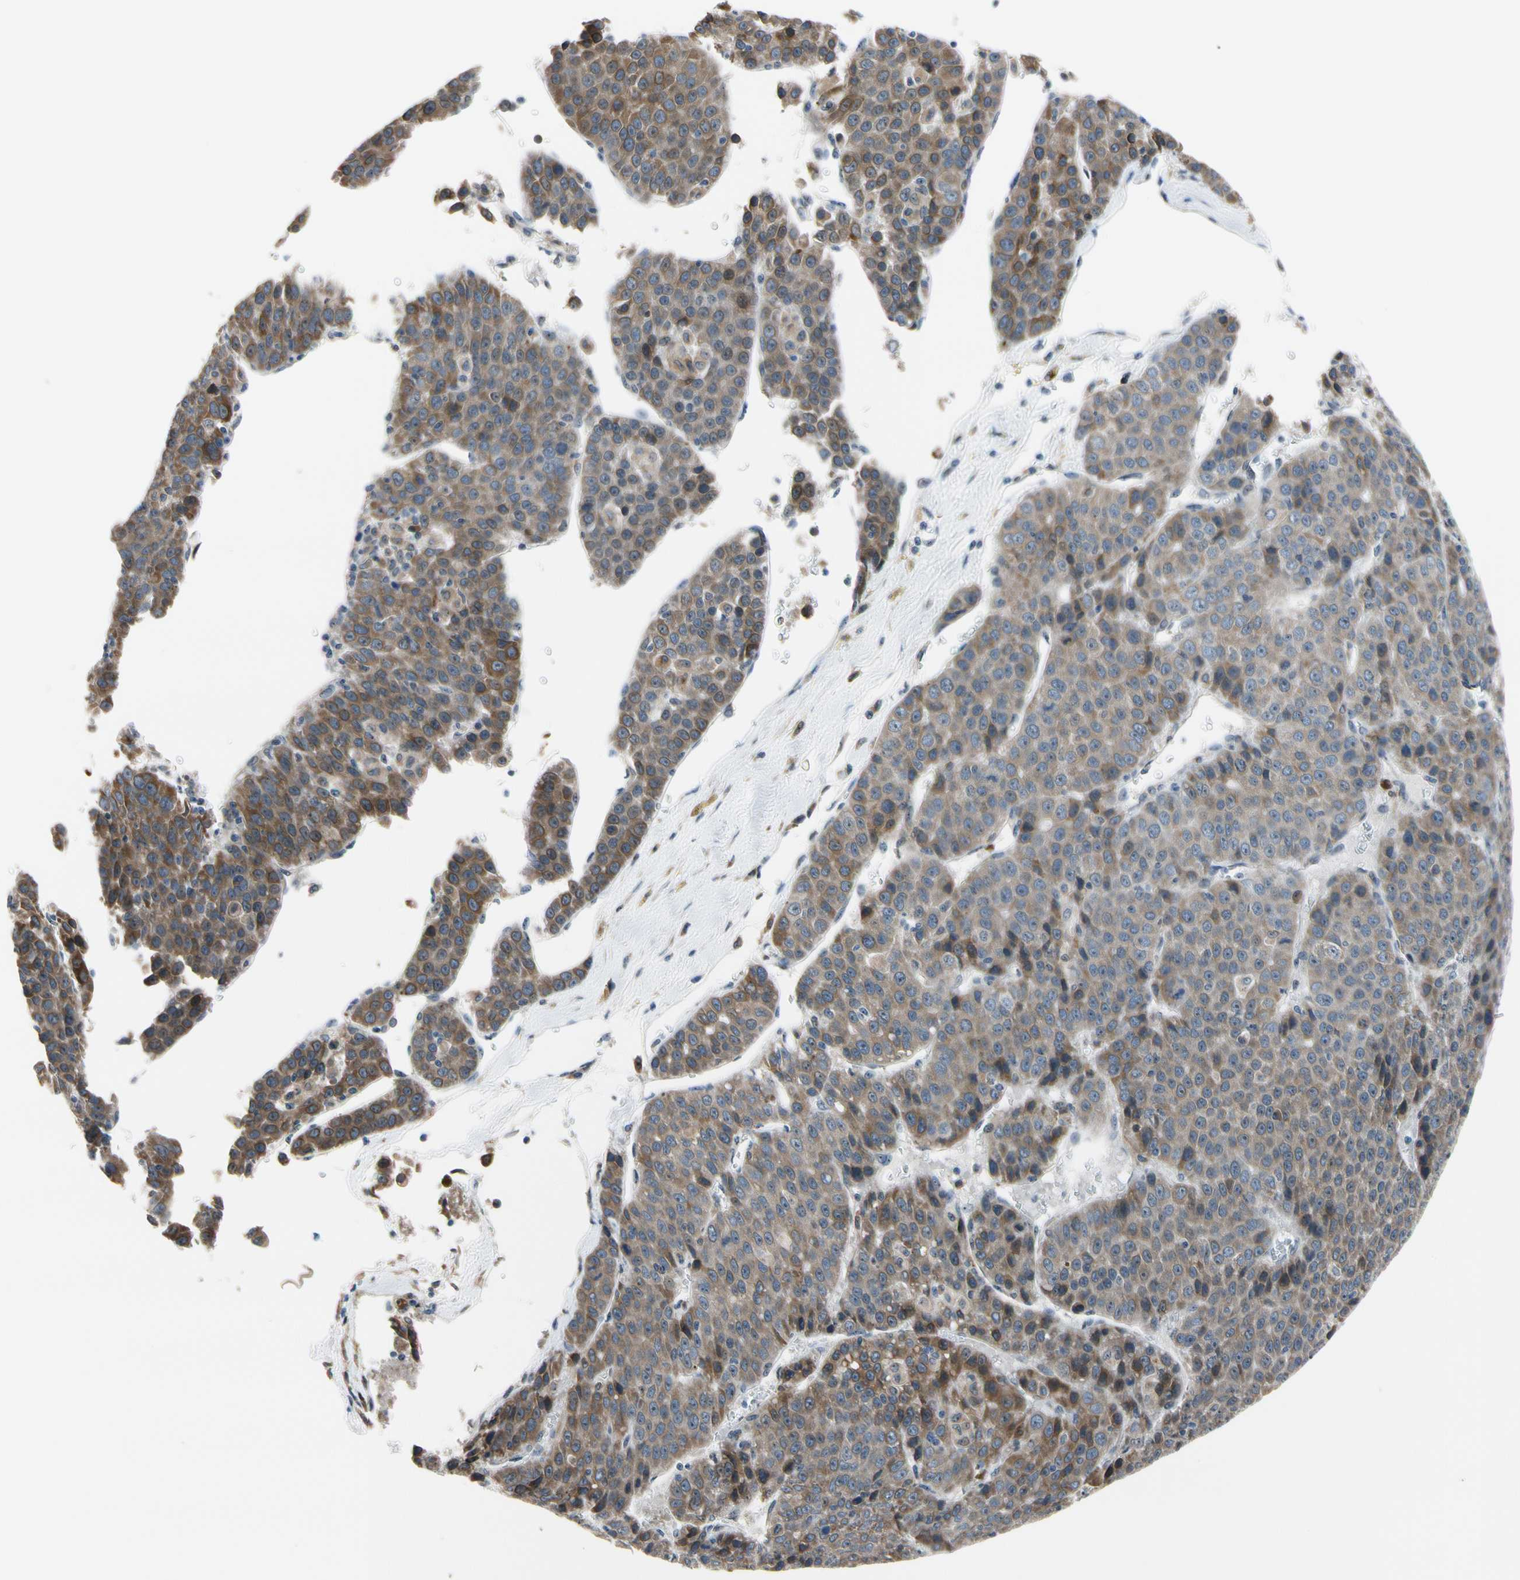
{"staining": {"intensity": "moderate", "quantity": ">75%", "location": "cytoplasmic/membranous"}, "tissue": "liver cancer", "cell_type": "Tumor cells", "image_type": "cancer", "snomed": [{"axis": "morphology", "description": "Carcinoma, Hepatocellular, NOS"}, {"axis": "topography", "description": "Liver"}], "caption": "IHC of human hepatocellular carcinoma (liver) demonstrates medium levels of moderate cytoplasmic/membranous expression in about >75% of tumor cells. (DAB (3,3'-diaminobenzidine) IHC with brightfield microscopy, high magnification).", "gene": "TMED7", "patient": {"sex": "female", "age": 53}}